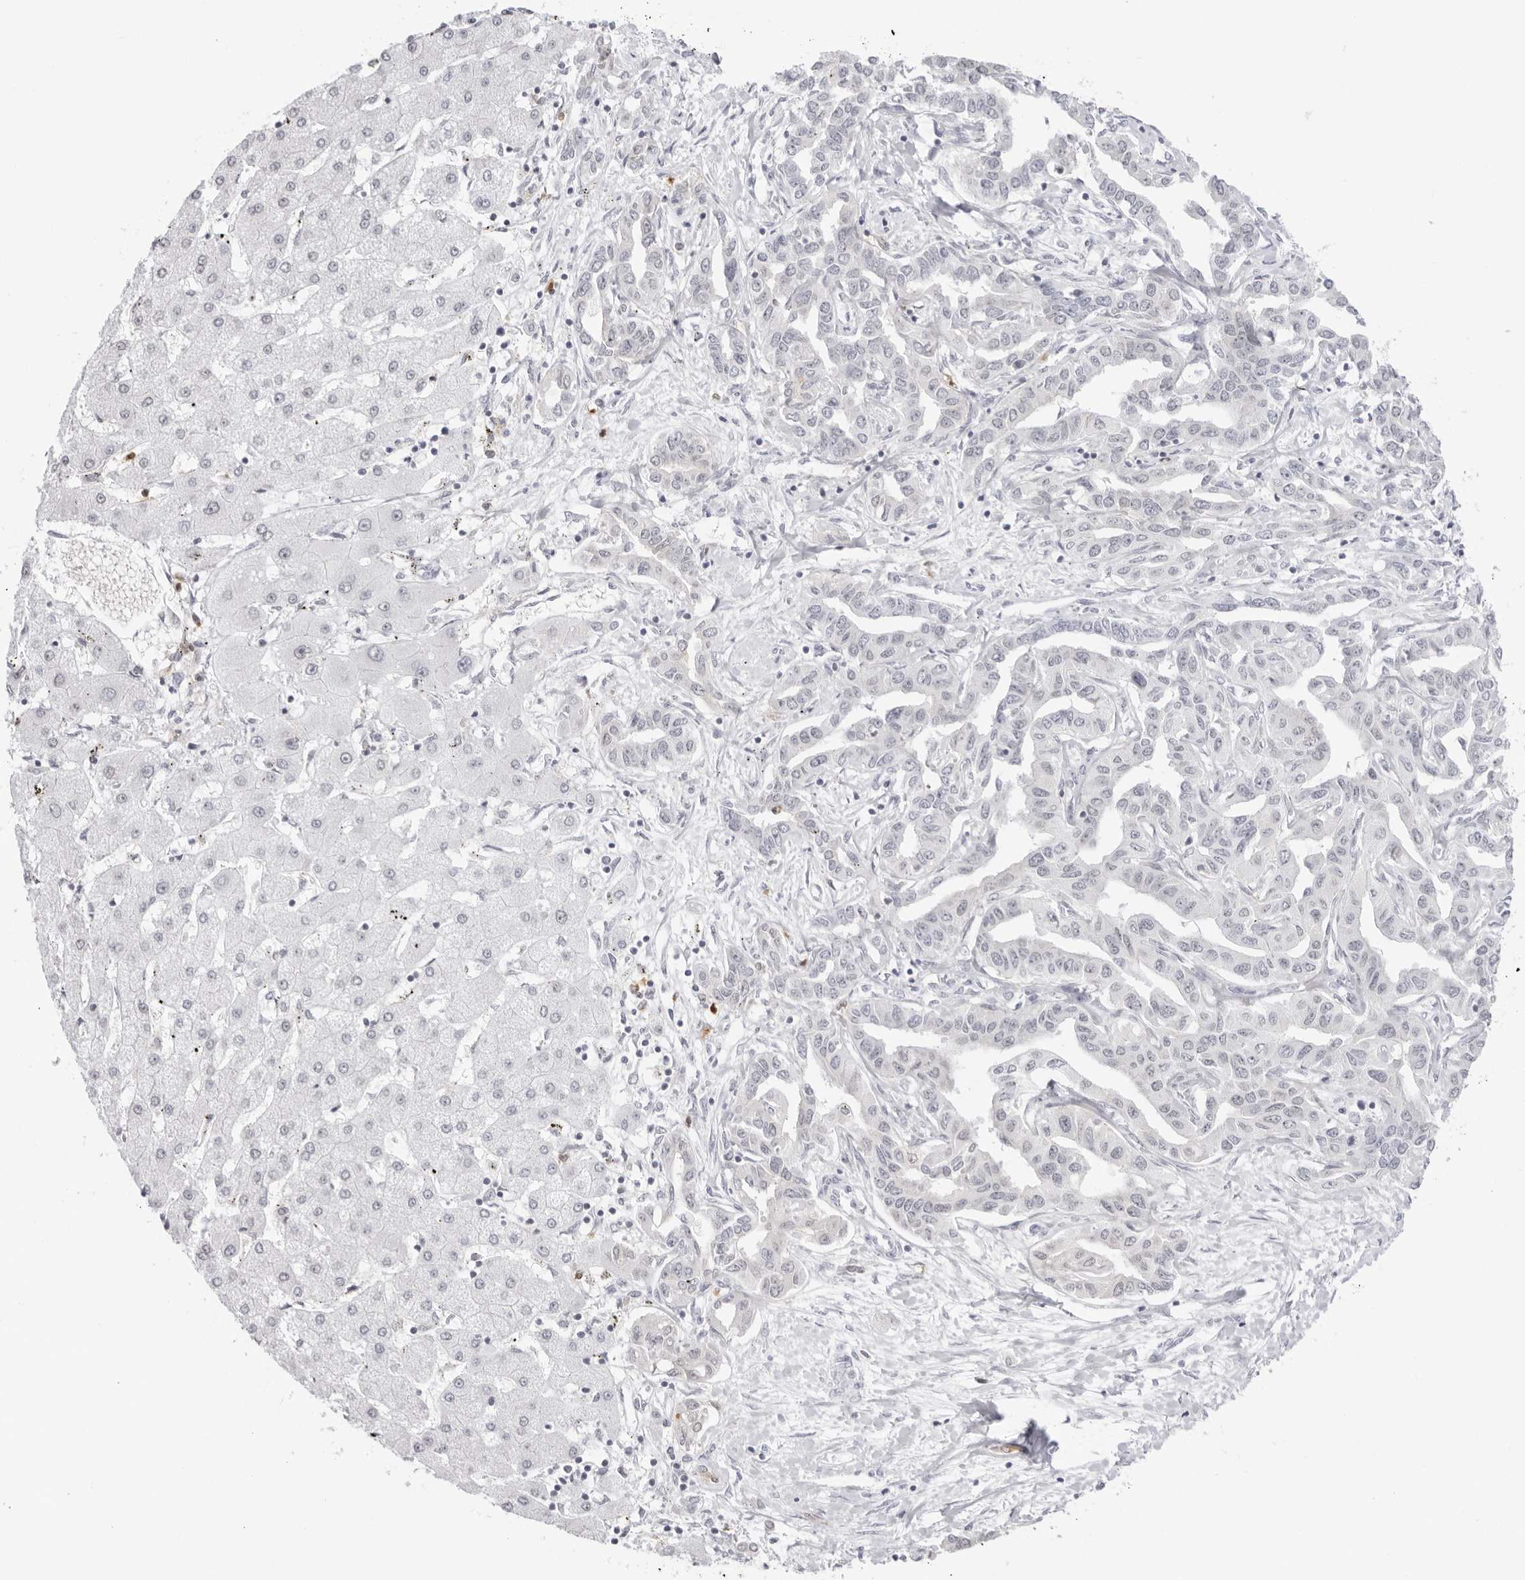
{"staining": {"intensity": "negative", "quantity": "none", "location": "none"}, "tissue": "liver cancer", "cell_type": "Tumor cells", "image_type": "cancer", "snomed": [{"axis": "morphology", "description": "Cholangiocarcinoma"}, {"axis": "topography", "description": "Liver"}], "caption": "A high-resolution image shows immunohistochemistry staining of liver cholangiocarcinoma, which reveals no significant positivity in tumor cells. (Stains: DAB immunohistochemistry with hematoxylin counter stain, Microscopy: brightfield microscopy at high magnification).", "gene": "RNF146", "patient": {"sex": "male", "age": 59}}